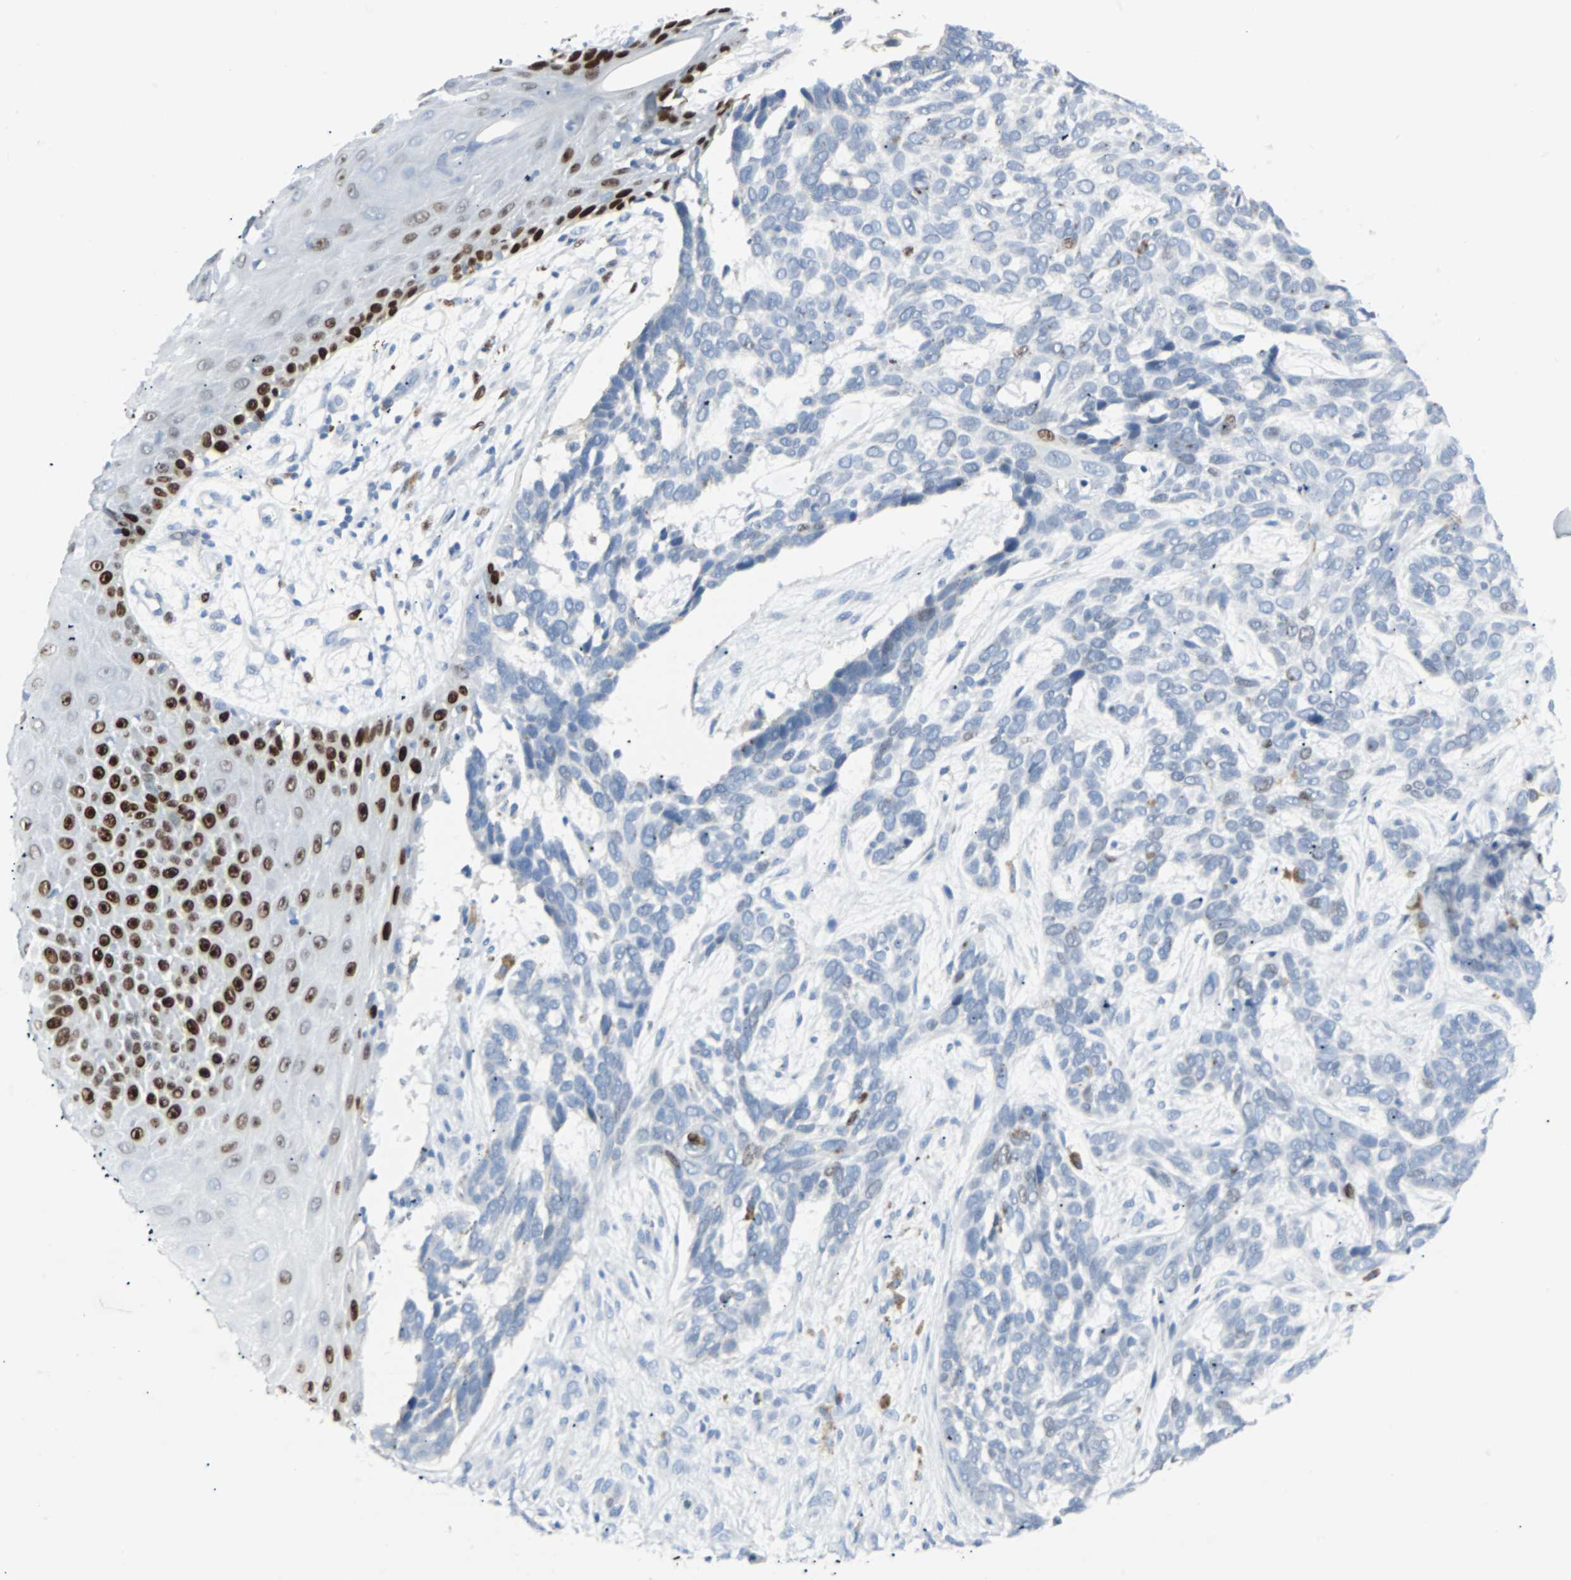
{"staining": {"intensity": "weak", "quantity": "<25%", "location": "nuclear"}, "tissue": "skin cancer", "cell_type": "Tumor cells", "image_type": "cancer", "snomed": [{"axis": "morphology", "description": "Basal cell carcinoma"}, {"axis": "topography", "description": "Skin"}], "caption": "This image is of skin cancer (basal cell carcinoma) stained with immunohistochemistry (IHC) to label a protein in brown with the nuclei are counter-stained blue. There is no positivity in tumor cells. (Brightfield microscopy of DAB immunohistochemistry at high magnification).", "gene": "IL33", "patient": {"sex": "male", "age": 87}}